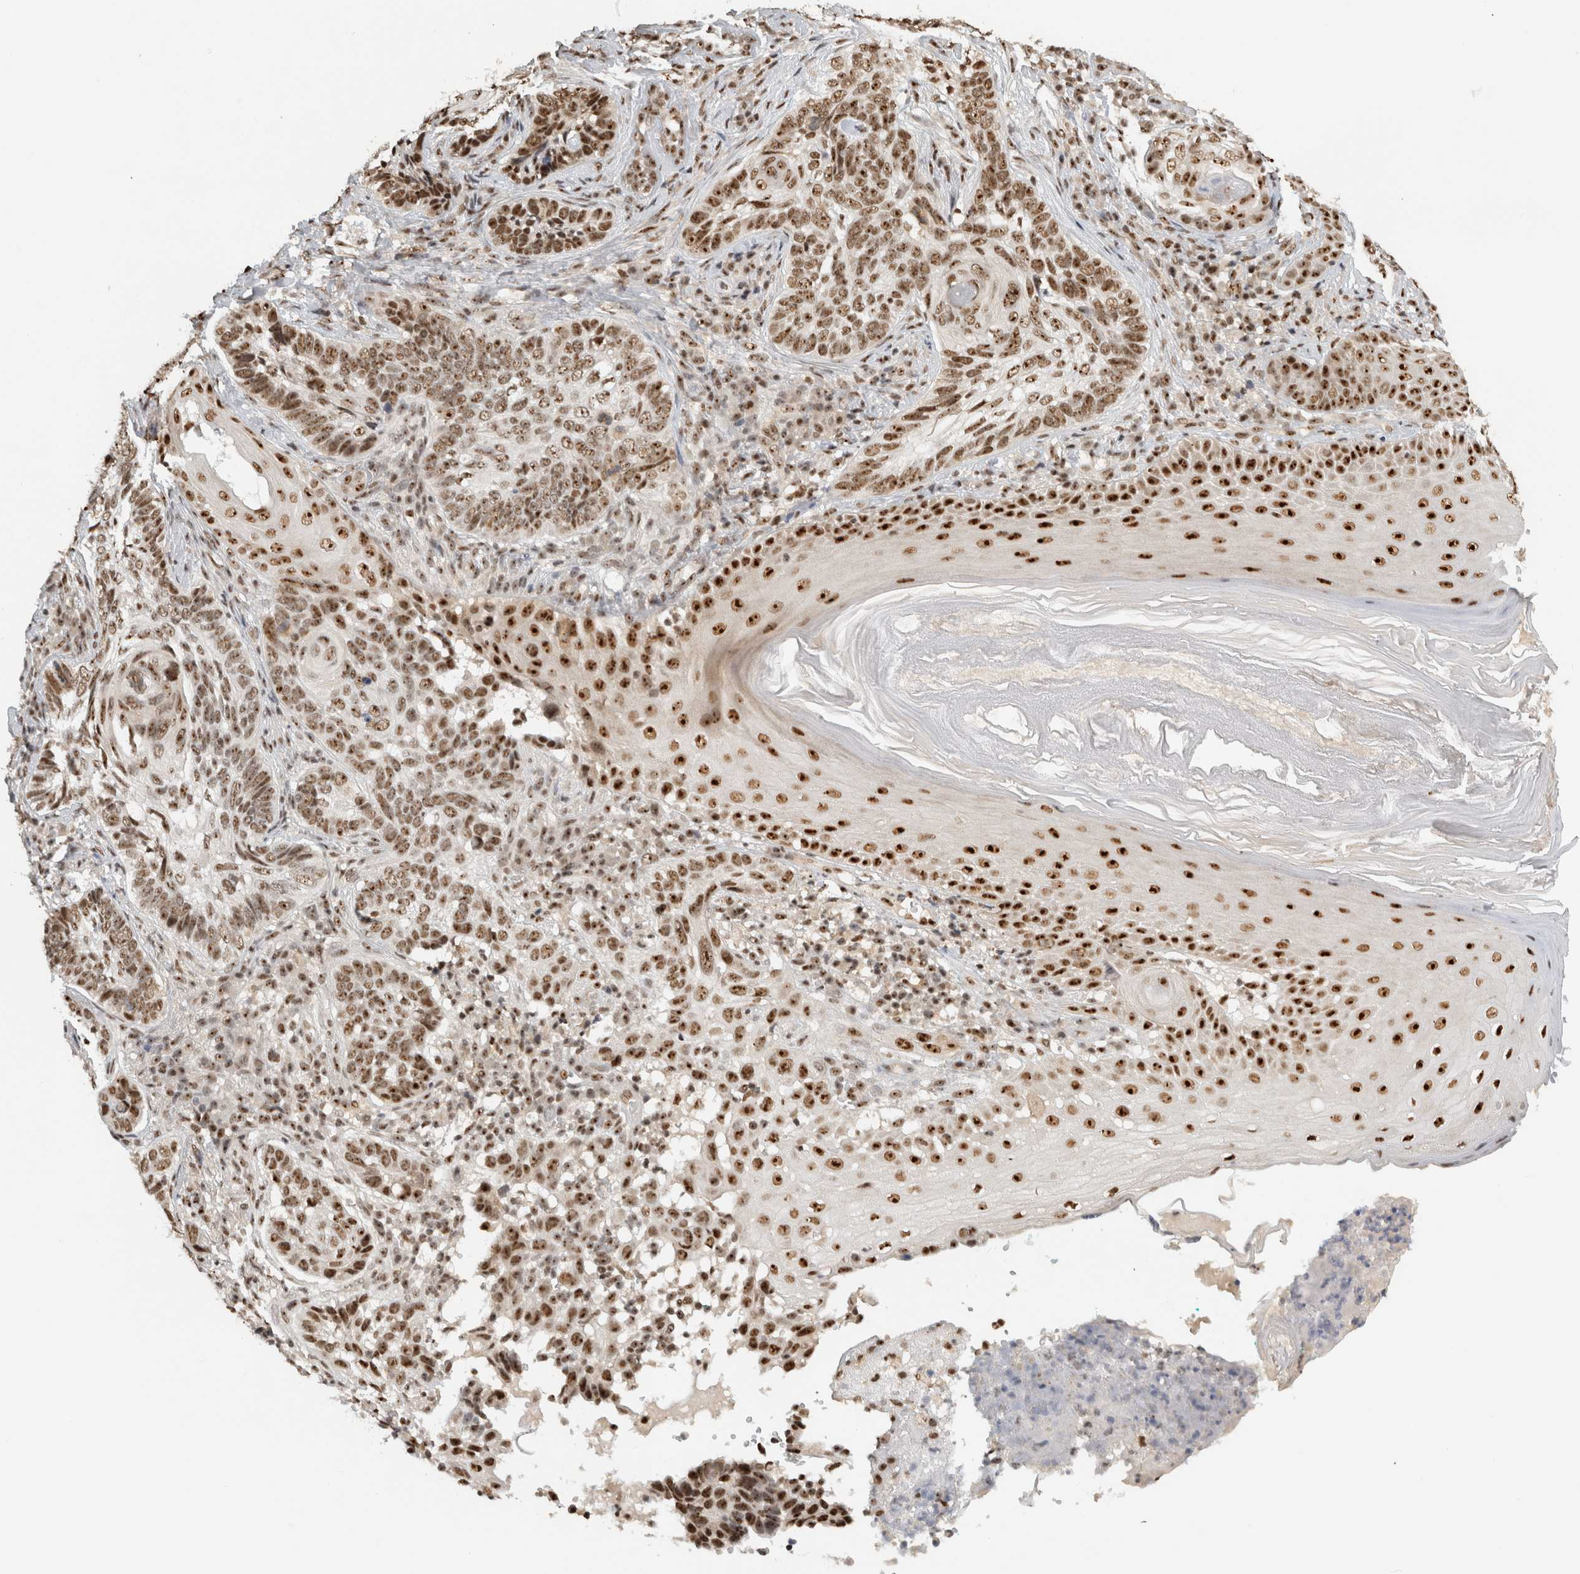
{"staining": {"intensity": "moderate", "quantity": ">75%", "location": "nuclear"}, "tissue": "skin cancer", "cell_type": "Tumor cells", "image_type": "cancer", "snomed": [{"axis": "morphology", "description": "Basal cell carcinoma"}, {"axis": "topography", "description": "Skin"}], "caption": "Skin cancer stained with a protein marker displays moderate staining in tumor cells.", "gene": "EBNA1BP2", "patient": {"sex": "female", "age": 89}}